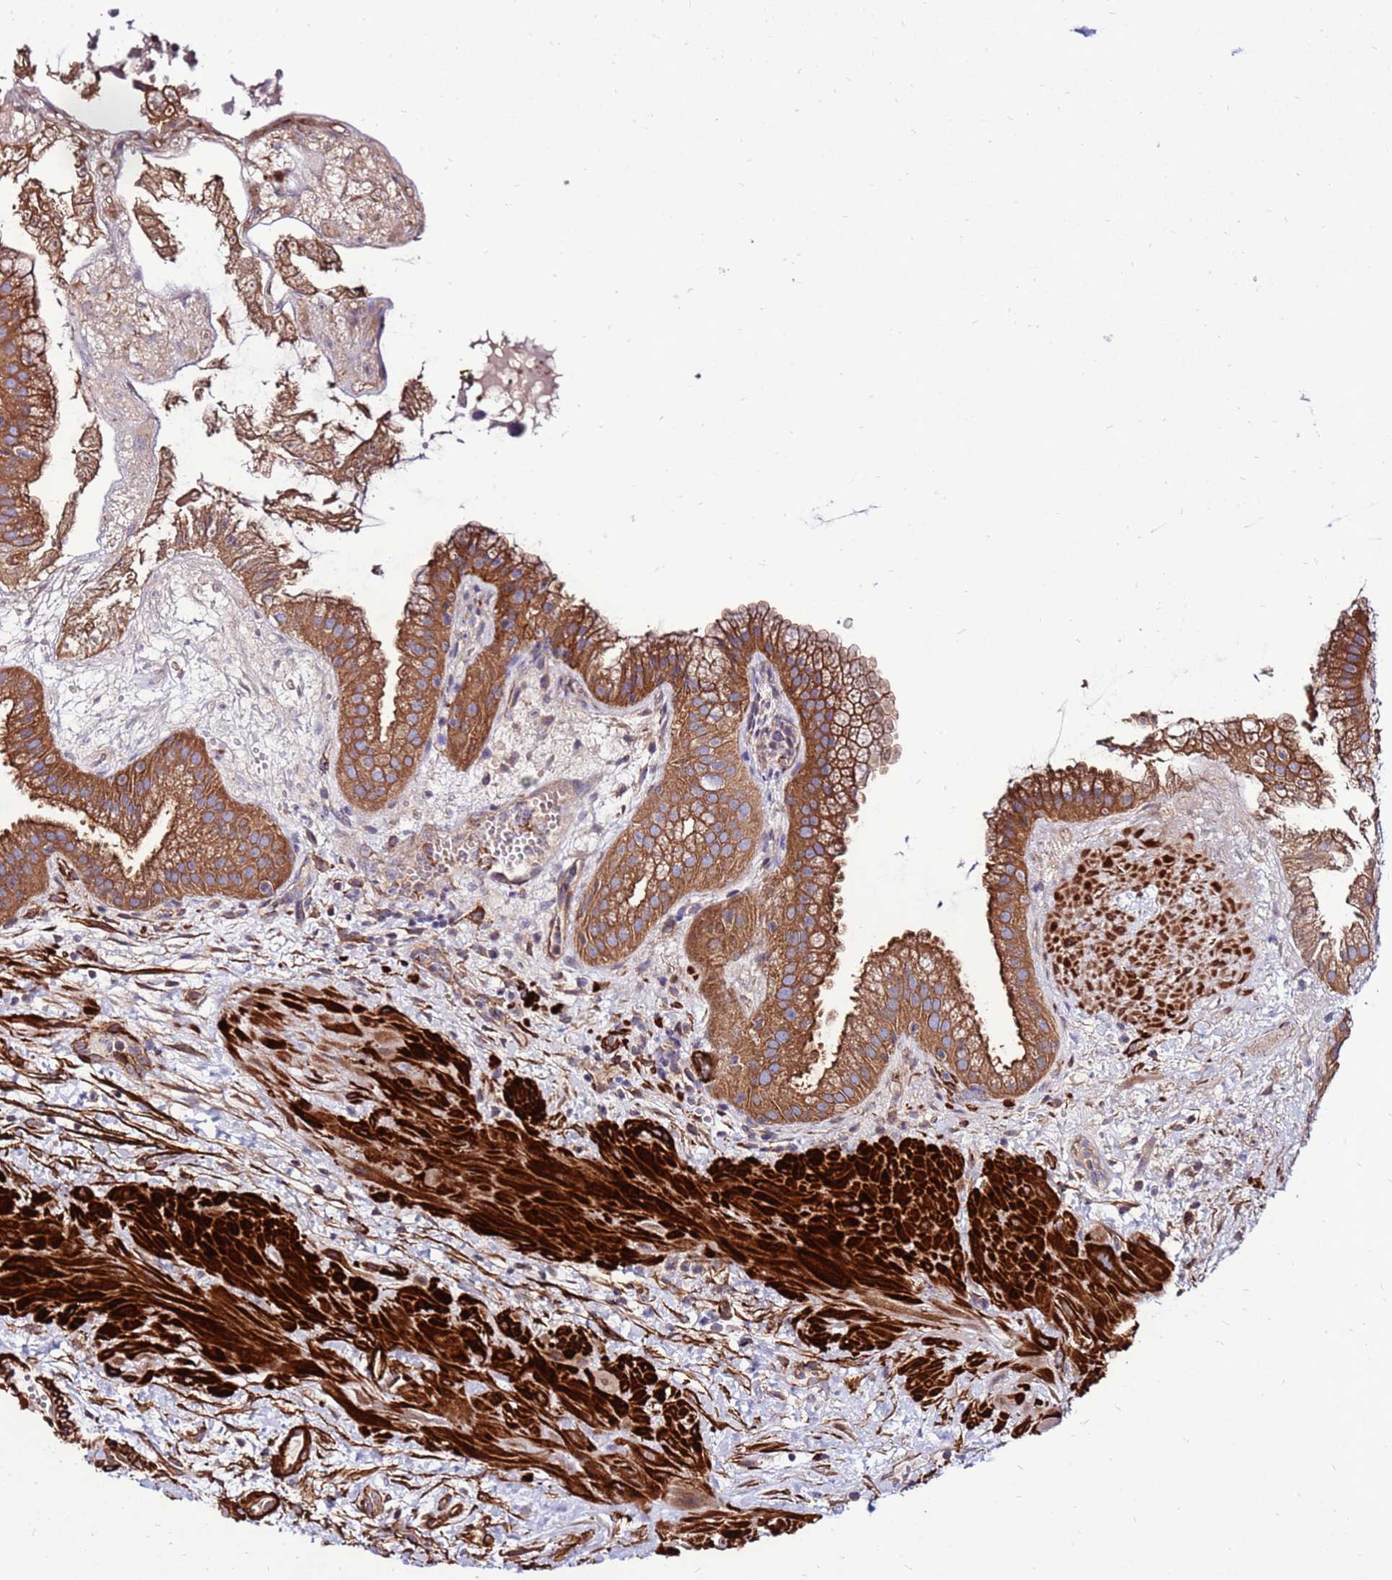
{"staining": {"intensity": "strong", "quantity": ">75%", "location": "cytoplasmic/membranous"}, "tissue": "gallbladder", "cell_type": "Glandular cells", "image_type": "normal", "snomed": [{"axis": "morphology", "description": "Normal tissue, NOS"}, {"axis": "topography", "description": "Gallbladder"}], "caption": "Gallbladder was stained to show a protein in brown. There is high levels of strong cytoplasmic/membranous positivity in about >75% of glandular cells. (DAB IHC with brightfield microscopy, high magnification).", "gene": "EI24", "patient": {"sex": "female", "age": 64}}